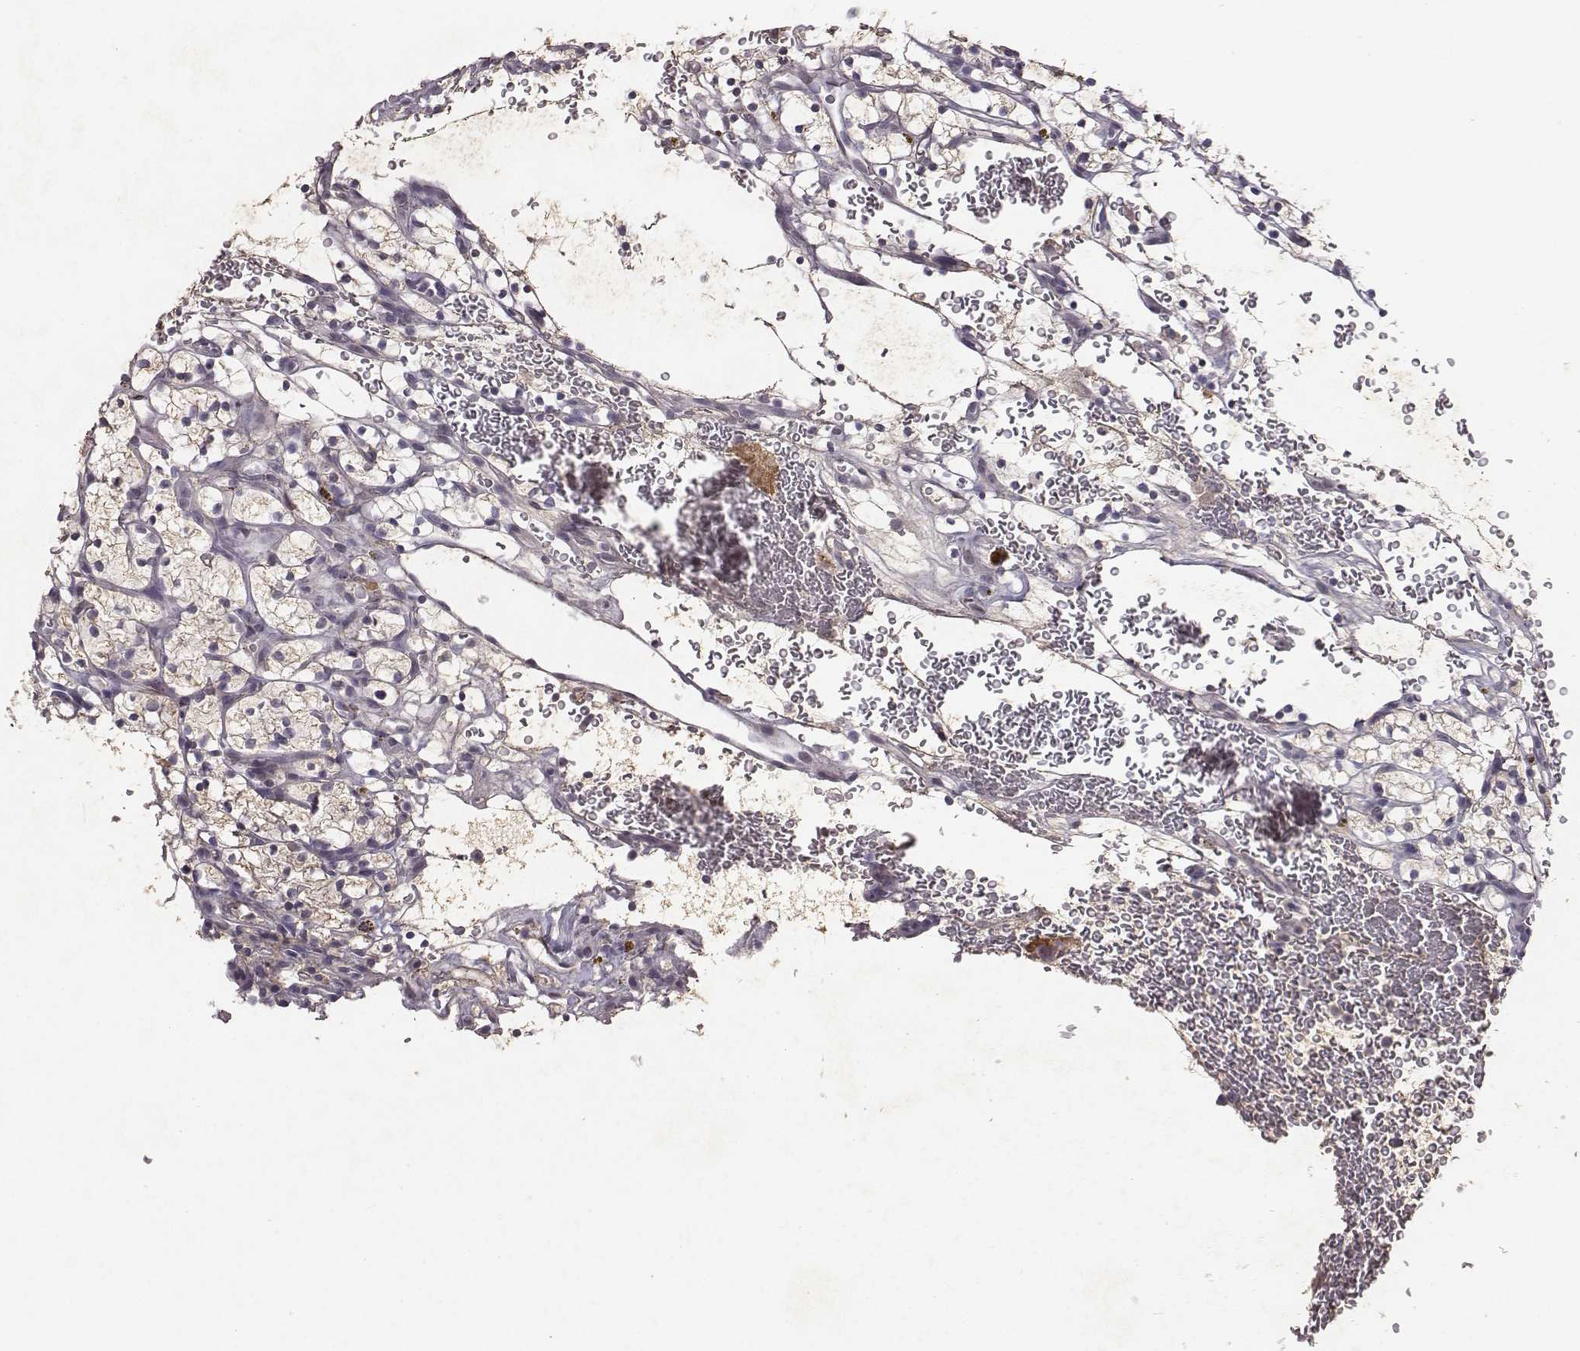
{"staining": {"intensity": "negative", "quantity": "none", "location": "none"}, "tissue": "renal cancer", "cell_type": "Tumor cells", "image_type": "cancer", "snomed": [{"axis": "morphology", "description": "Adenocarcinoma, NOS"}, {"axis": "topography", "description": "Kidney"}], "caption": "An image of adenocarcinoma (renal) stained for a protein exhibits no brown staining in tumor cells.", "gene": "SLC22A6", "patient": {"sex": "female", "age": 64}}